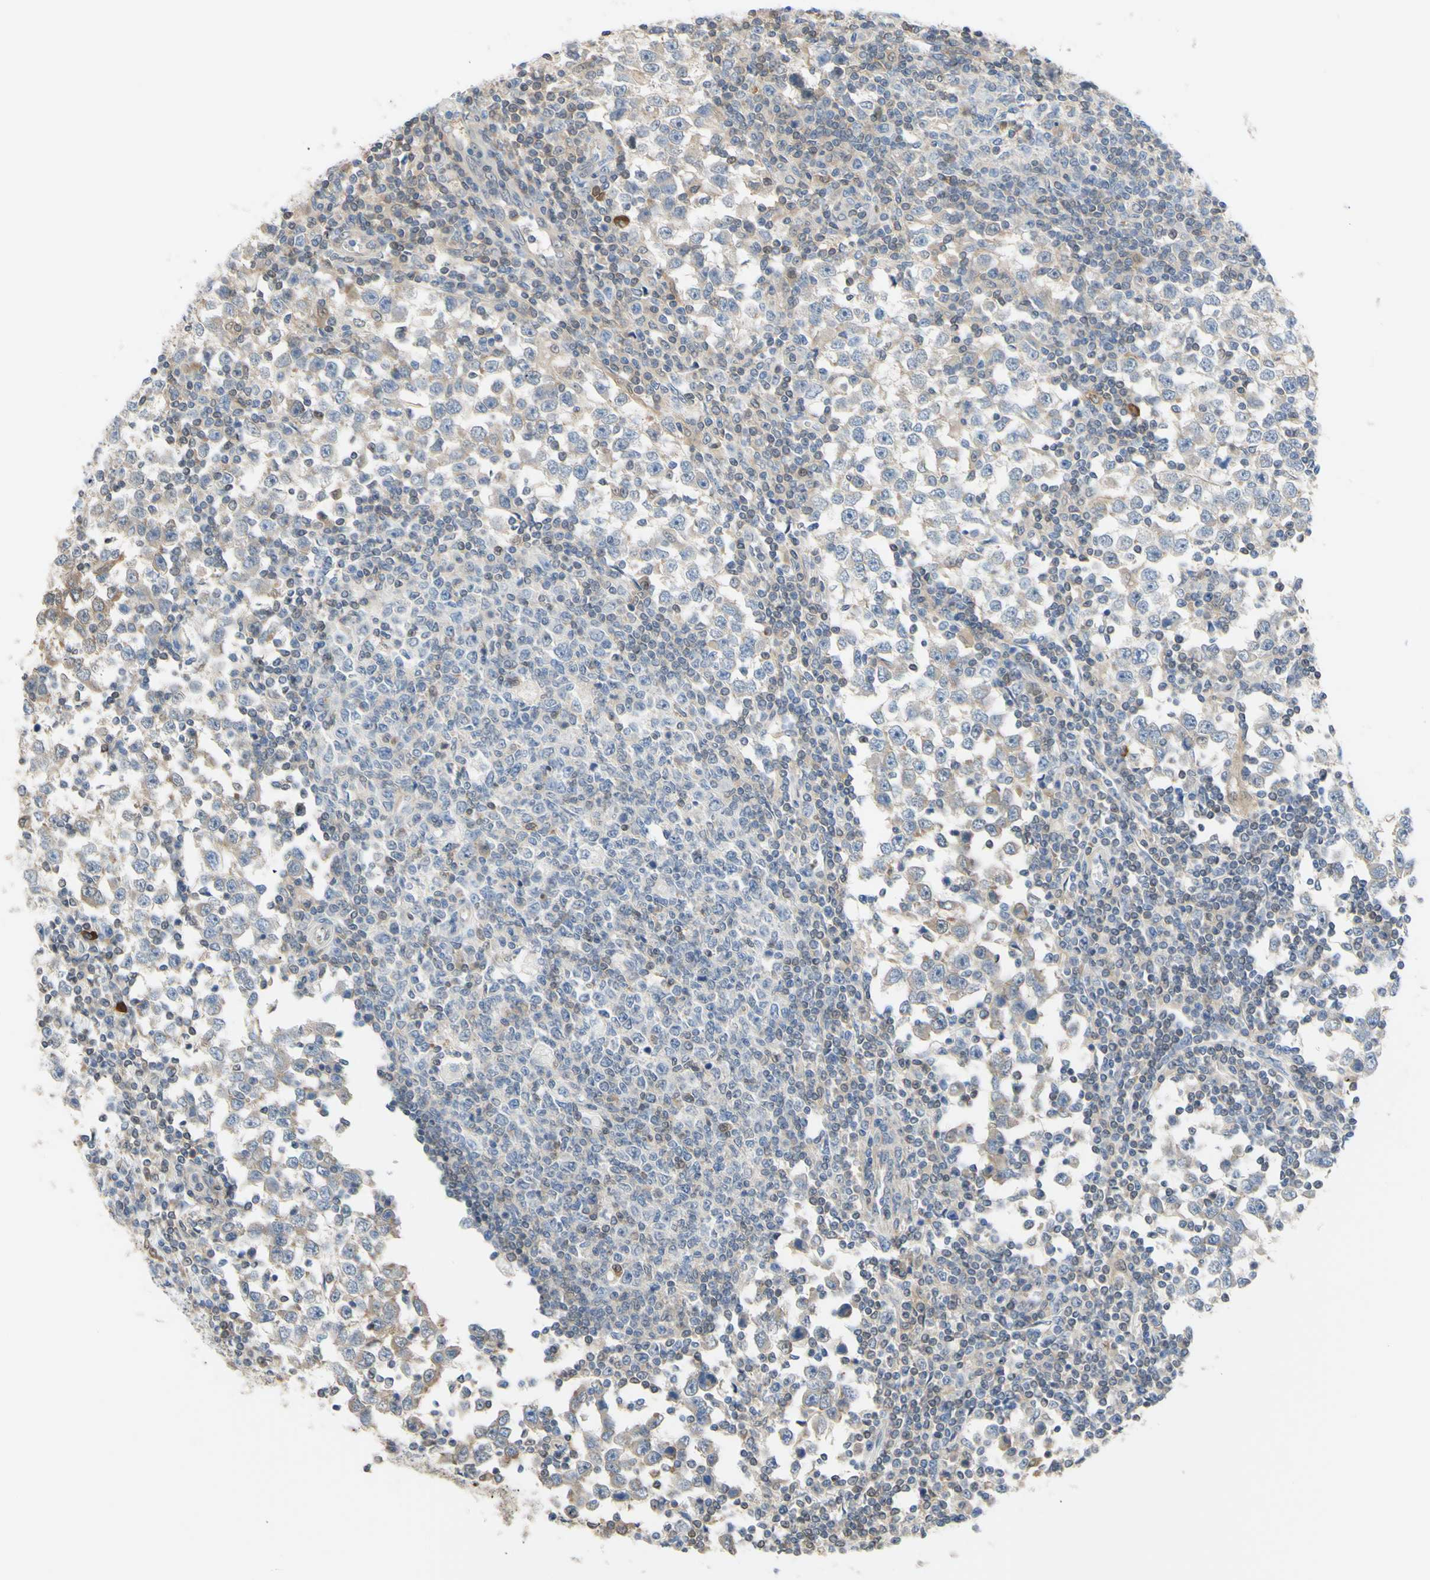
{"staining": {"intensity": "weak", "quantity": "<25%", "location": "cytoplasmic/membranous"}, "tissue": "testis cancer", "cell_type": "Tumor cells", "image_type": "cancer", "snomed": [{"axis": "morphology", "description": "Seminoma, NOS"}, {"axis": "topography", "description": "Testis"}], "caption": "A high-resolution histopathology image shows immunohistochemistry (IHC) staining of seminoma (testis), which shows no significant positivity in tumor cells.", "gene": "UPK3B", "patient": {"sex": "male", "age": 65}}